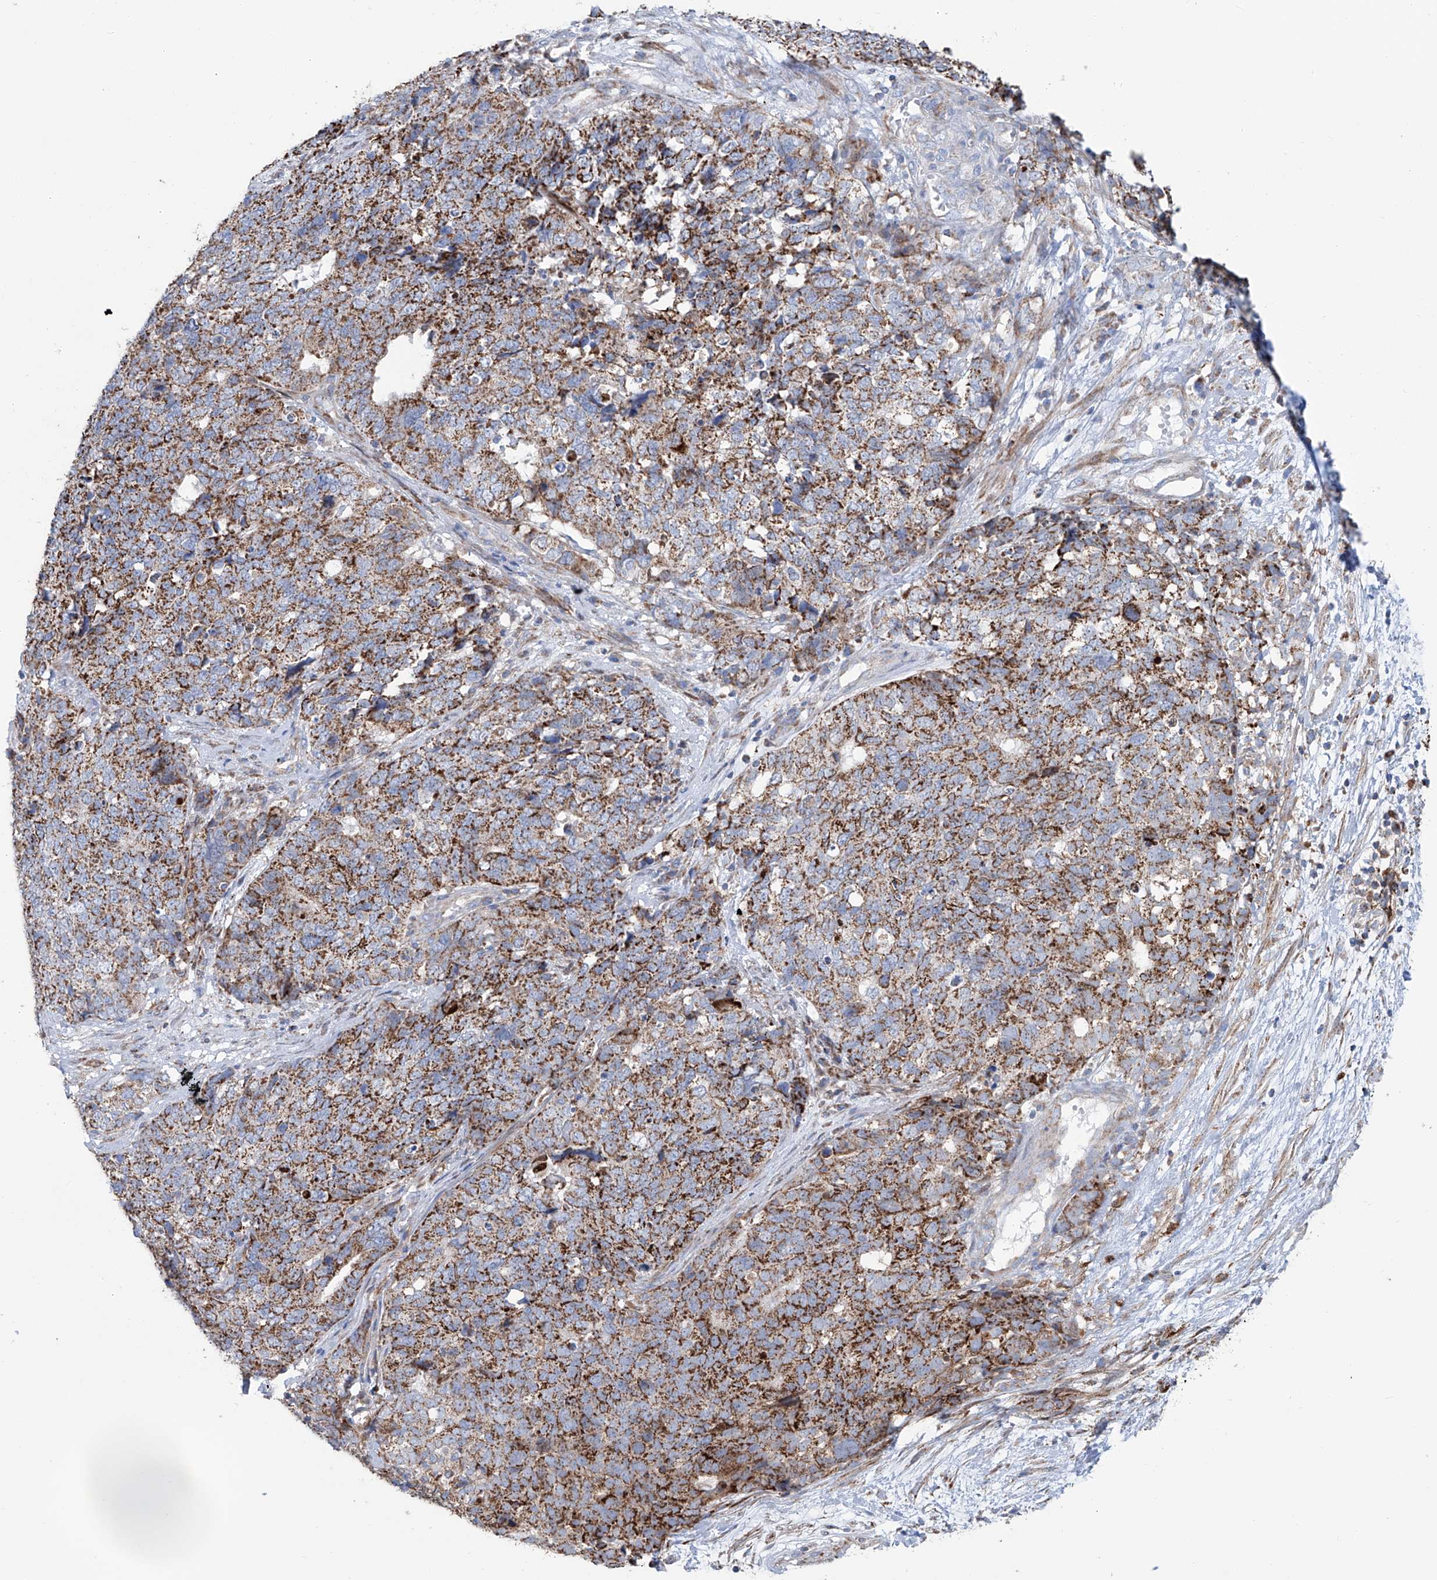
{"staining": {"intensity": "strong", "quantity": ">75%", "location": "cytoplasmic/membranous"}, "tissue": "cervical cancer", "cell_type": "Tumor cells", "image_type": "cancer", "snomed": [{"axis": "morphology", "description": "Squamous cell carcinoma, NOS"}, {"axis": "topography", "description": "Cervix"}], "caption": "Strong cytoplasmic/membranous protein expression is present in approximately >75% of tumor cells in cervical cancer (squamous cell carcinoma).", "gene": "ALDH6A1", "patient": {"sex": "female", "age": 63}}